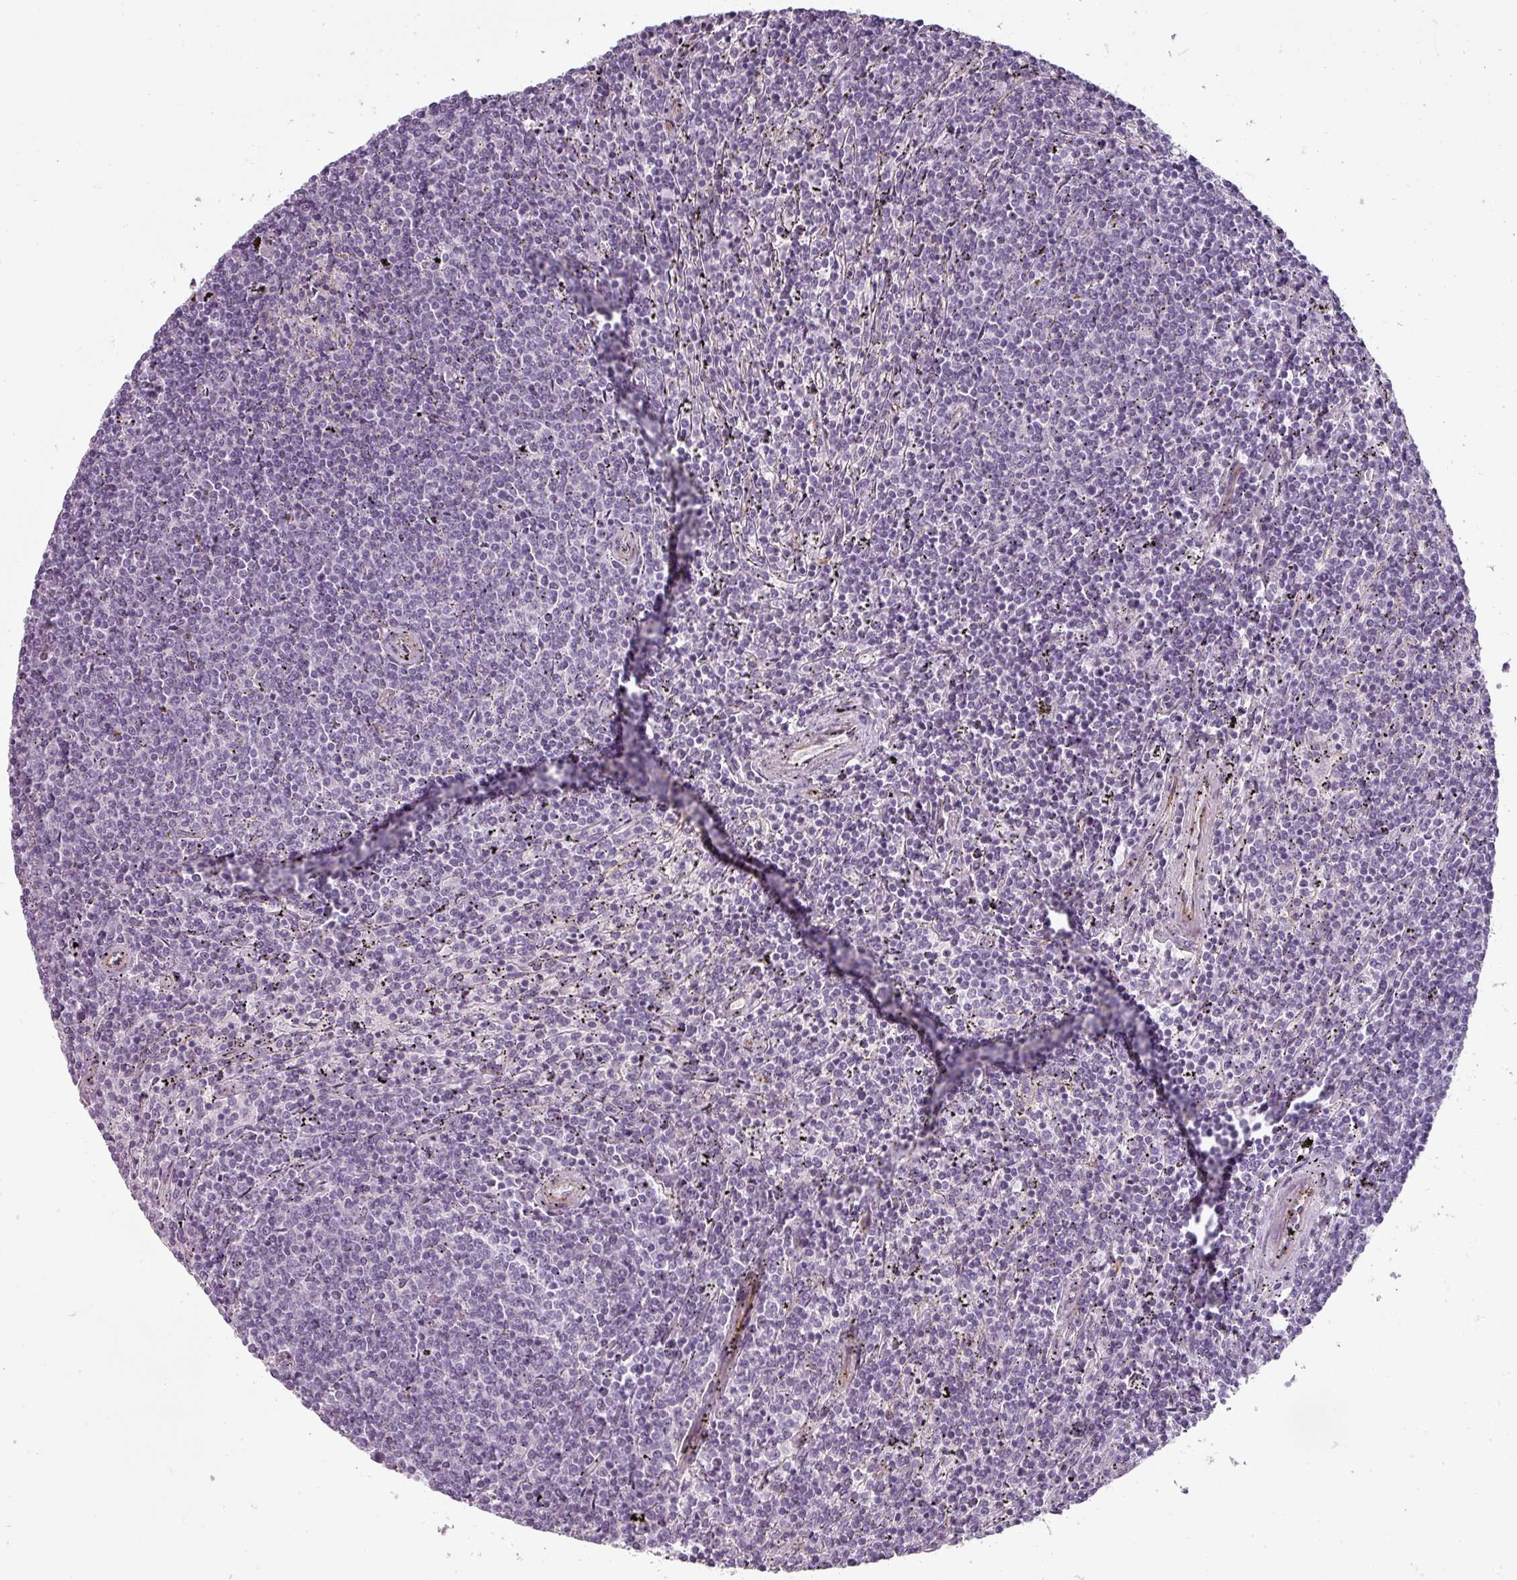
{"staining": {"intensity": "negative", "quantity": "none", "location": "none"}, "tissue": "lymphoma", "cell_type": "Tumor cells", "image_type": "cancer", "snomed": [{"axis": "morphology", "description": "Malignant lymphoma, non-Hodgkin's type, Low grade"}, {"axis": "topography", "description": "Spleen"}], "caption": "The histopathology image shows no significant expression in tumor cells of malignant lymphoma, non-Hodgkin's type (low-grade).", "gene": "CHRDL1", "patient": {"sex": "female", "age": 50}}